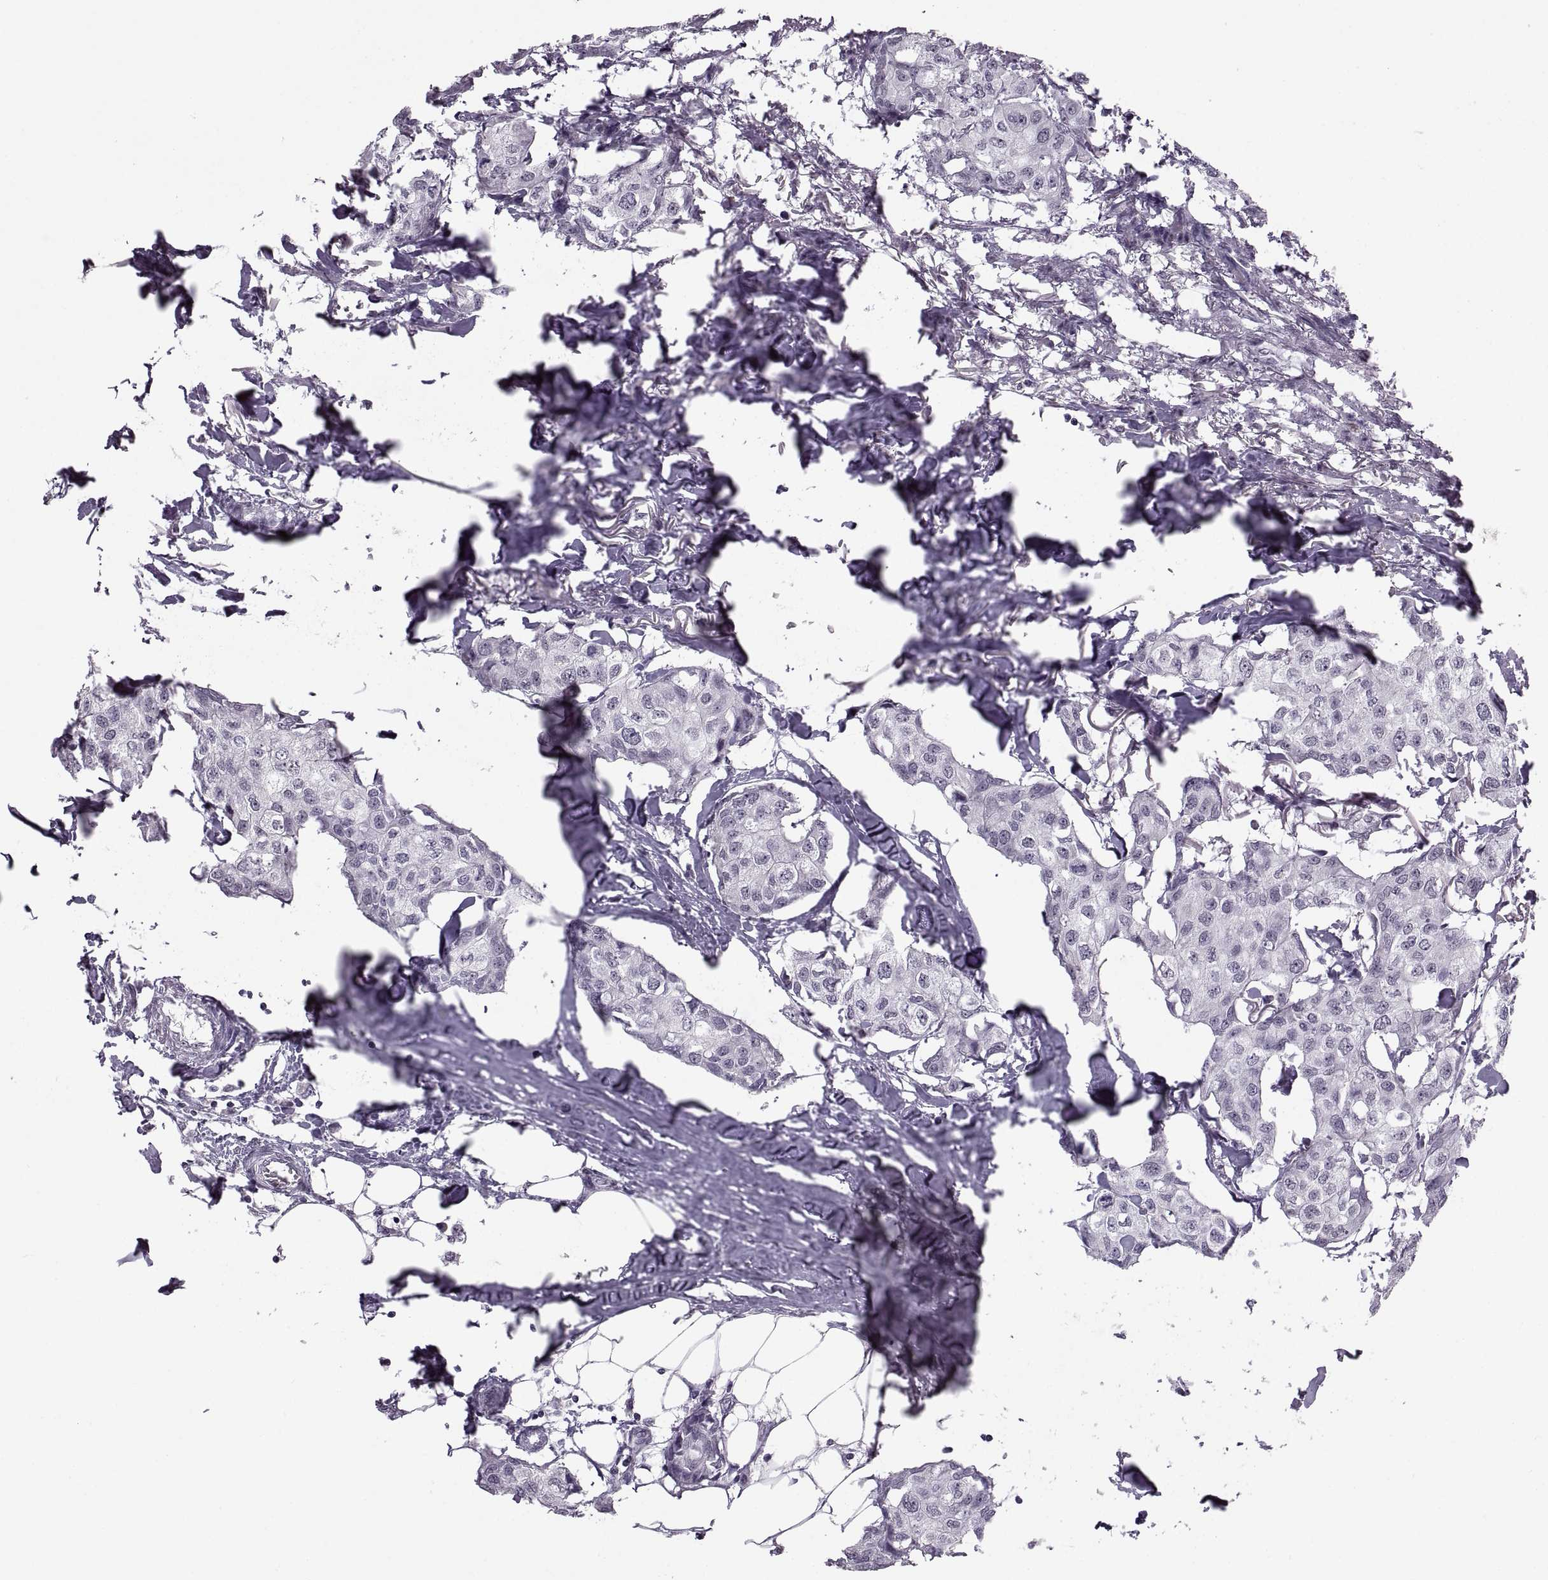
{"staining": {"intensity": "negative", "quantity": "none", "location": "none"}, "tissue": "breast cancer", "cell_type": "Tumor cells", "image_type": "cancer", "snomed": [{"axis": "morphology", "description": "Duct carcinoma"}, {"axis": "topography", "description": "Breast"}], "caption": "An IHC photomicrograph of invasive ductal carcinoma (breast) is shown. There is no staining in tumor cells of invasive ductal carcinoma (breast).", "gene": "OTP", "patient": {"sex": "female", "age": 80}}